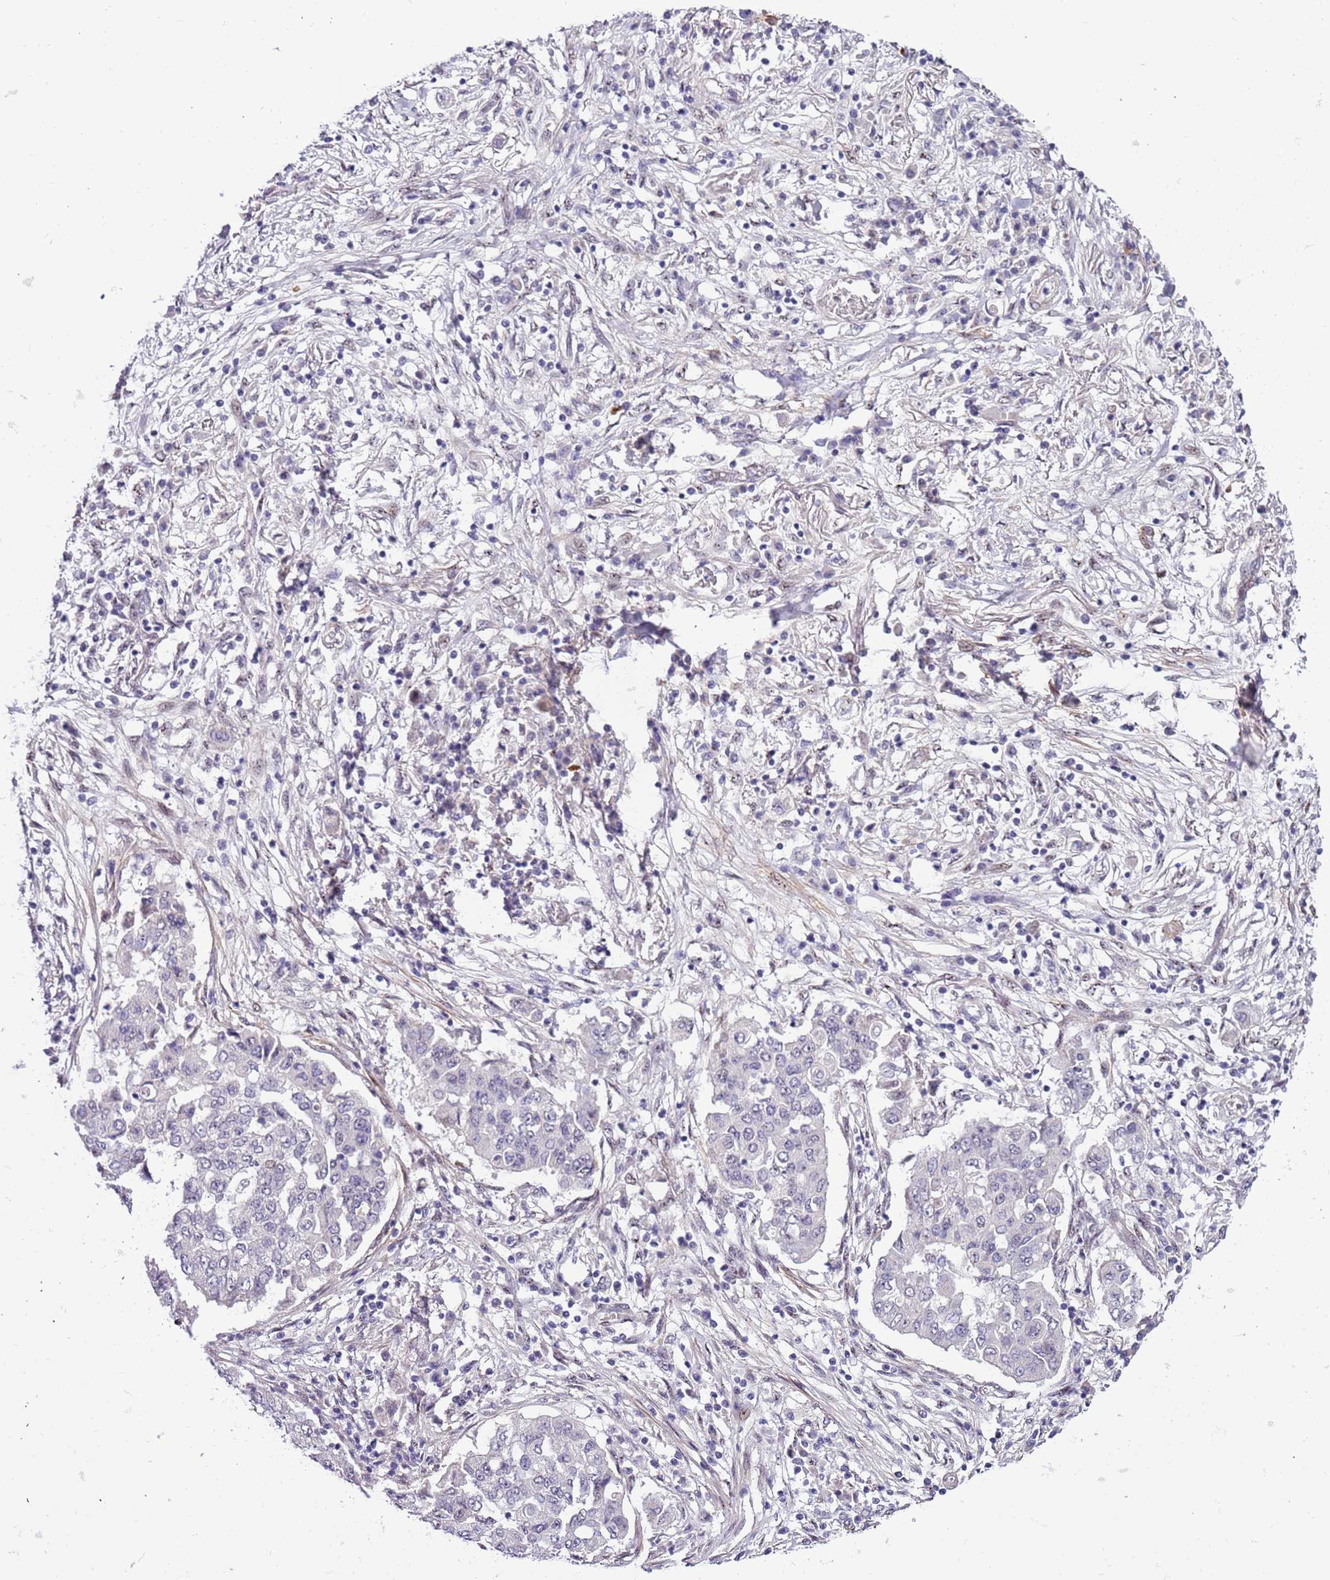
{"staining": {"intensity": "negative", "quantity": "none", "location": "none"}, "tissue": "lung cancer", "cell_type": "Tumor cells", "image_type": "cancer", "snomed": [{"axis": "morphology", "description": "Squamous cell carcinoma, NOS"}, {"axis": "topography", "description": "Lung"}], "caption": "This is an IHC micrograph of squamous cell carcinoma (lung). There is no positivity in tumor cells.", "gene": "PLEKHH1", "patient": {"sex": "male", "age": 74}}